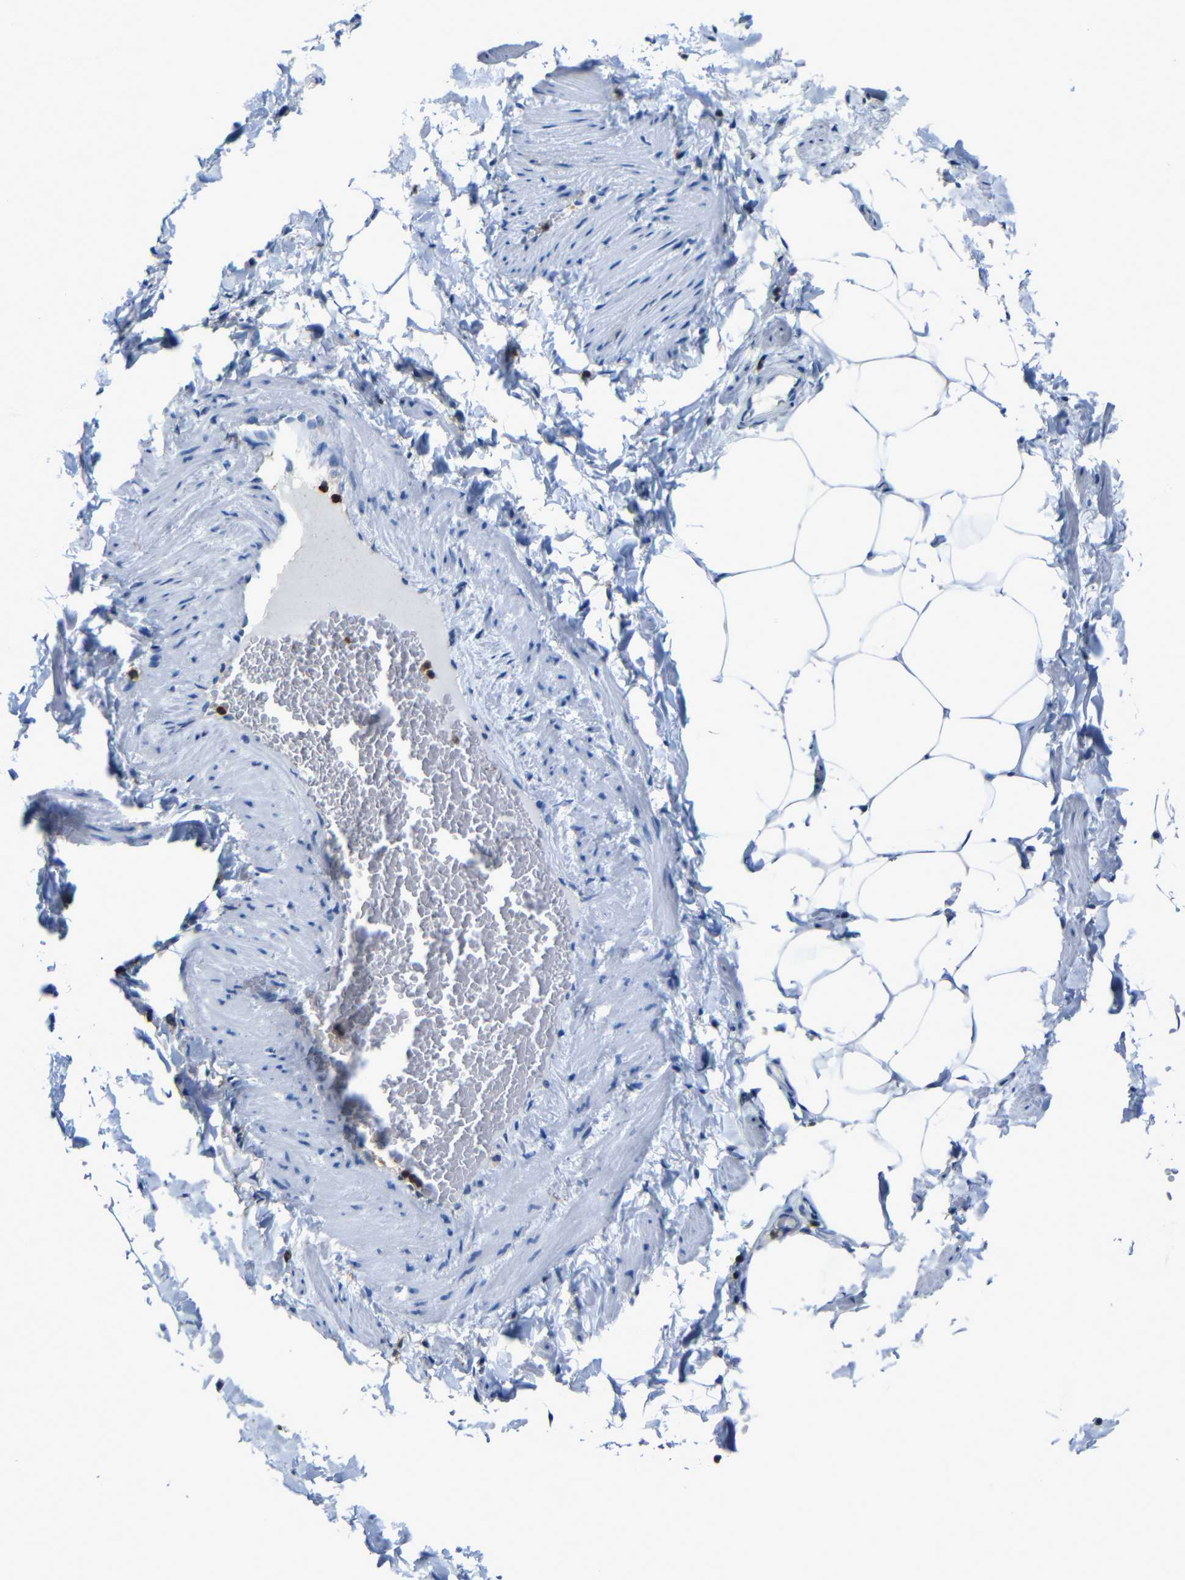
{"staining": {"intensity": "negative", "quantity": "none", "location": "none"}, "tissue": "adipose tissue", "cell_type": "Adipocytes", "image_type": "normal", "snomed": [{"axis": "morphology", "description": "Normal tissue, NOS"}, {"axis": "topography", "description": "Vascular tissue"}], "caption": "Immunohistochemical staining of unremarkable adipose tissue demonstrates no significant staining in adipocytes. (Stains: DAB (3,3'-diaminobenzidine) immunohistochemistry with hematoxylin counter stain, Microscopy: brightfield microscopy at high magnification).", "gene": "P2RY12", "patient": {"sex": "male", "age": 41}}